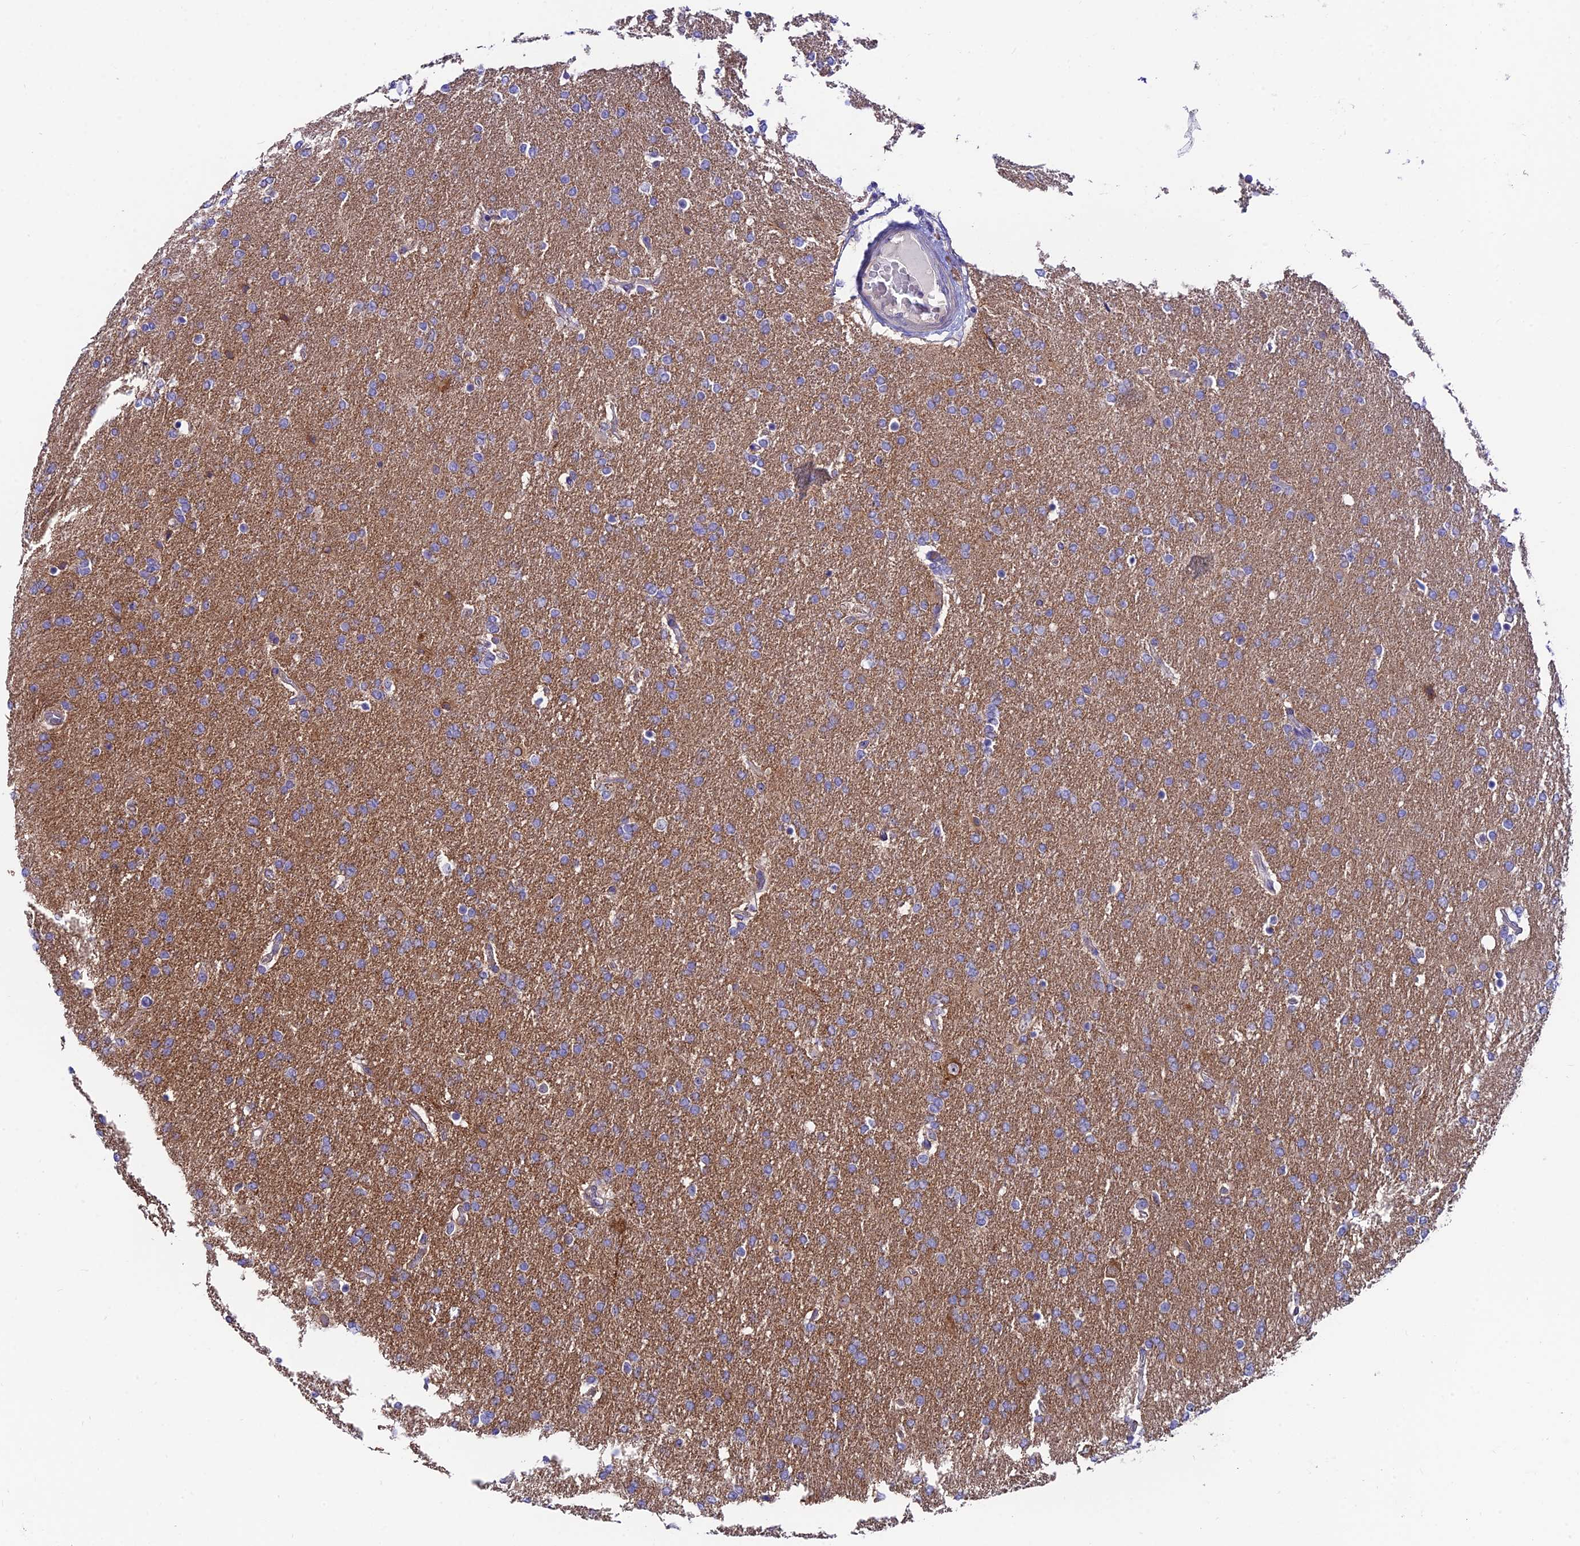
{"staining": {"intensity": "moderate", "quantity": "<25%", "location": "cytoplasmic/membranous"}, "tissue": "glioma", "cell_type": "Tumor cells", "image_type": "cancer", "snomed": [{"axis": "morphology", "description": "Glioma, malignant, High grade"}, {"axis": "topography", "description": "Brain"}], "caption": "Immunohistochemical staining of malignant glioma (high-grade) displays low levels of moderate cytoplasmic/membranous positivity in about <25% of tumor cells.", "gene": "DUSP29", "patient": {"sex": "male", "age": 72}}